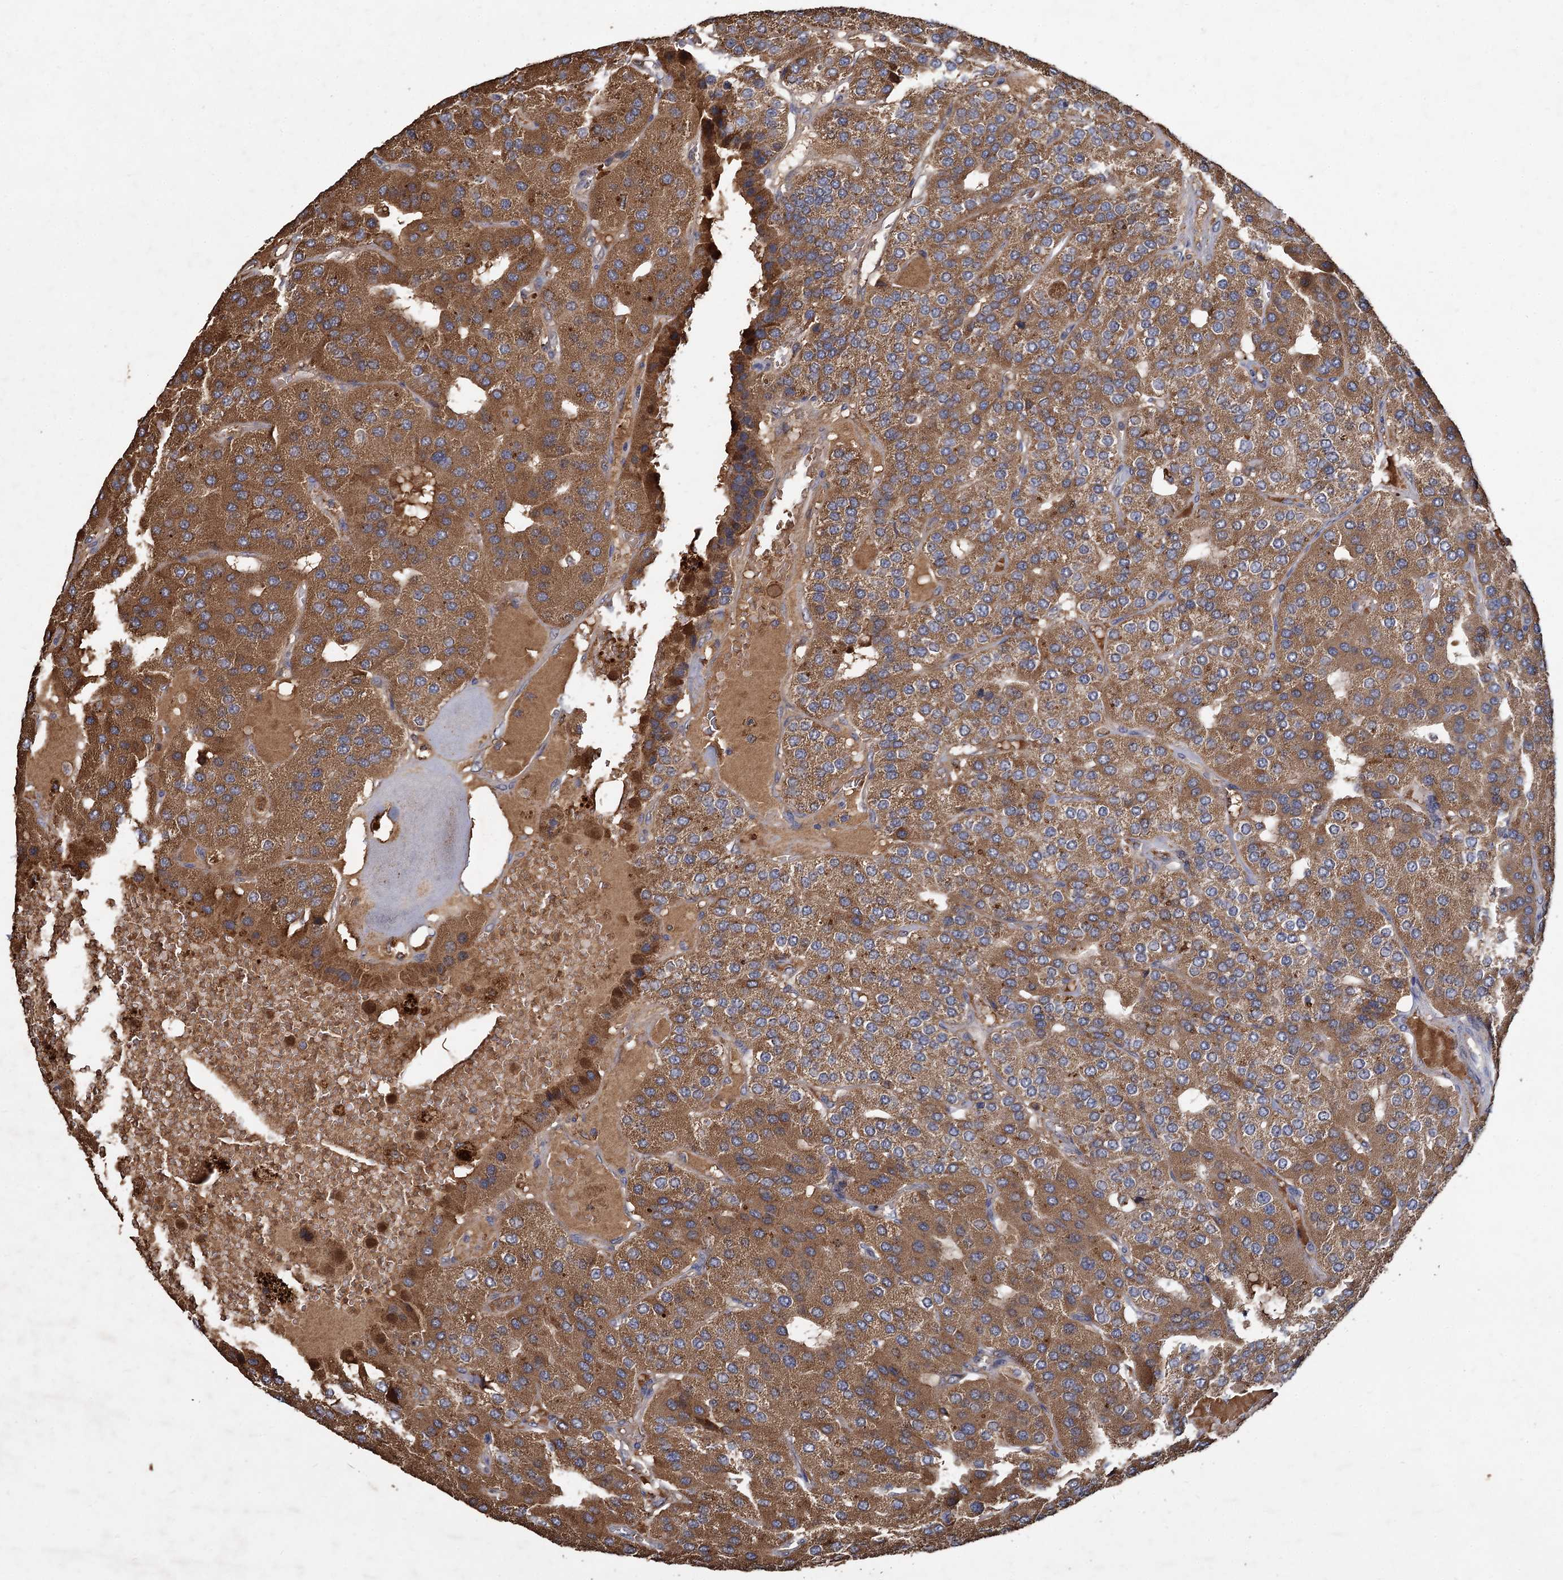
{"staining": {"intensity": "moderate", "quantity": ">75%", "location": "cytoplasmic/membranous"}, "tissue": "parathyroid gland", "cell_type": "Glandular cells", "image_type": "normal", "snomed": [{"axis": "morphology", "description": "Normal tissue, NOS"}, {"axis": "morphology", "description": "Adenoma, NOS"}, {"axis": "topography", "description": "Parathyroid gland"}], "caption": "This histopathology image exhibits immunohistochemistry (IHC) staining of unremarkable parathyroid gland, with medium moderate cytoplasmic/membranous staining in approximately >75% of glandular cells.", "gene": "GCLC", "patient": {"sex": "female", "age": 86}}